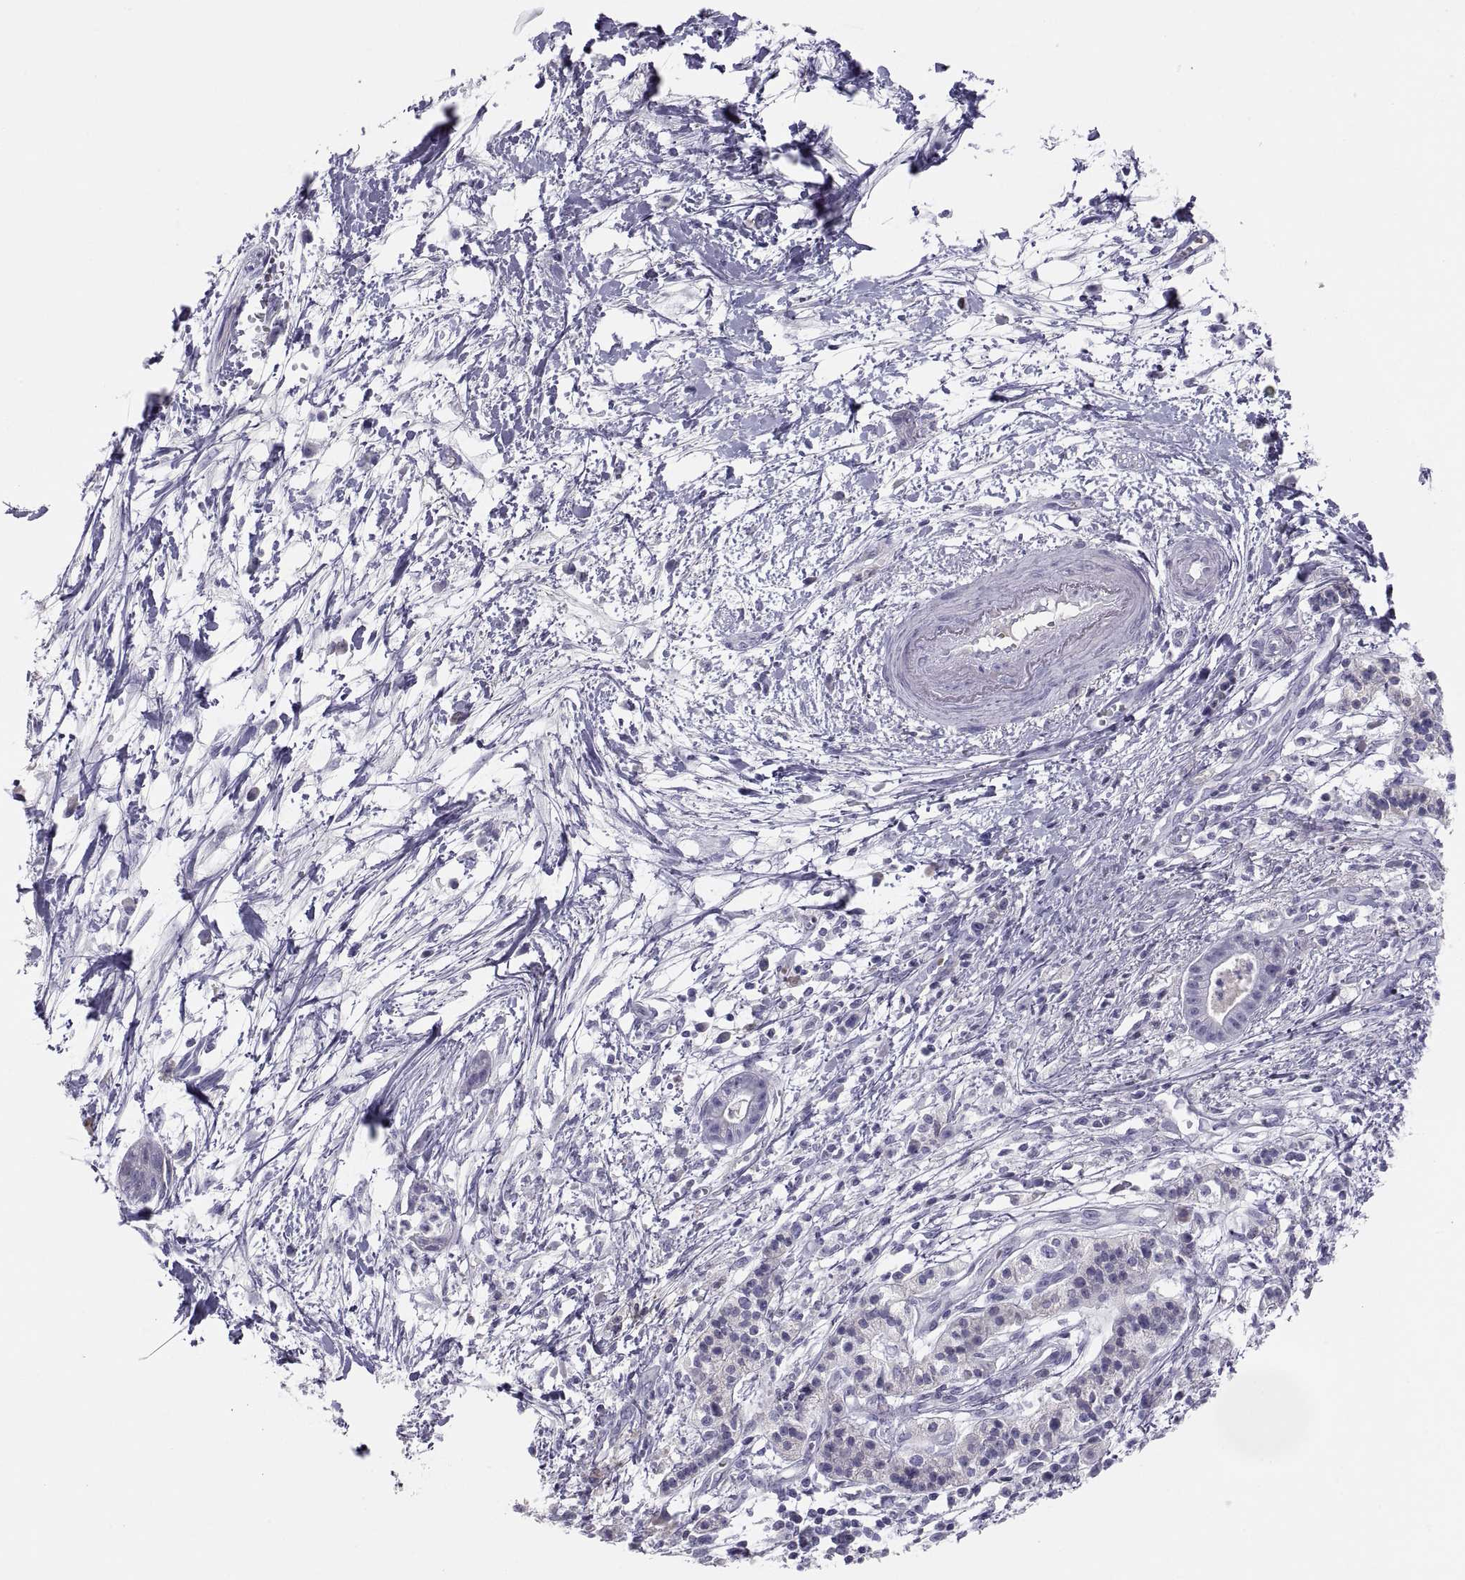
{"staining": {"intensity": "negative", "quantity": "none", "location": "none"}, "tissue": "pancreatic cancer", "cell_type": "Tumor cells", "image_type": "cancer", "snomed": [{"axis": "morphology", "description": "Normal tissue, NOS"}, {"axis": "morphology", "description": "Adenocarcinoma, NOS"}, {"axis": "topography", "description": "Lymph node"}, {"axis": "topography", "description": "Pancreas"}], "caption": "An image of human pancreatic cancer (adenocarcinoma) is negative for staining in tumor cells.", "gene": "MAGEB2", "patient": {"sex": "female", "age": 58}}